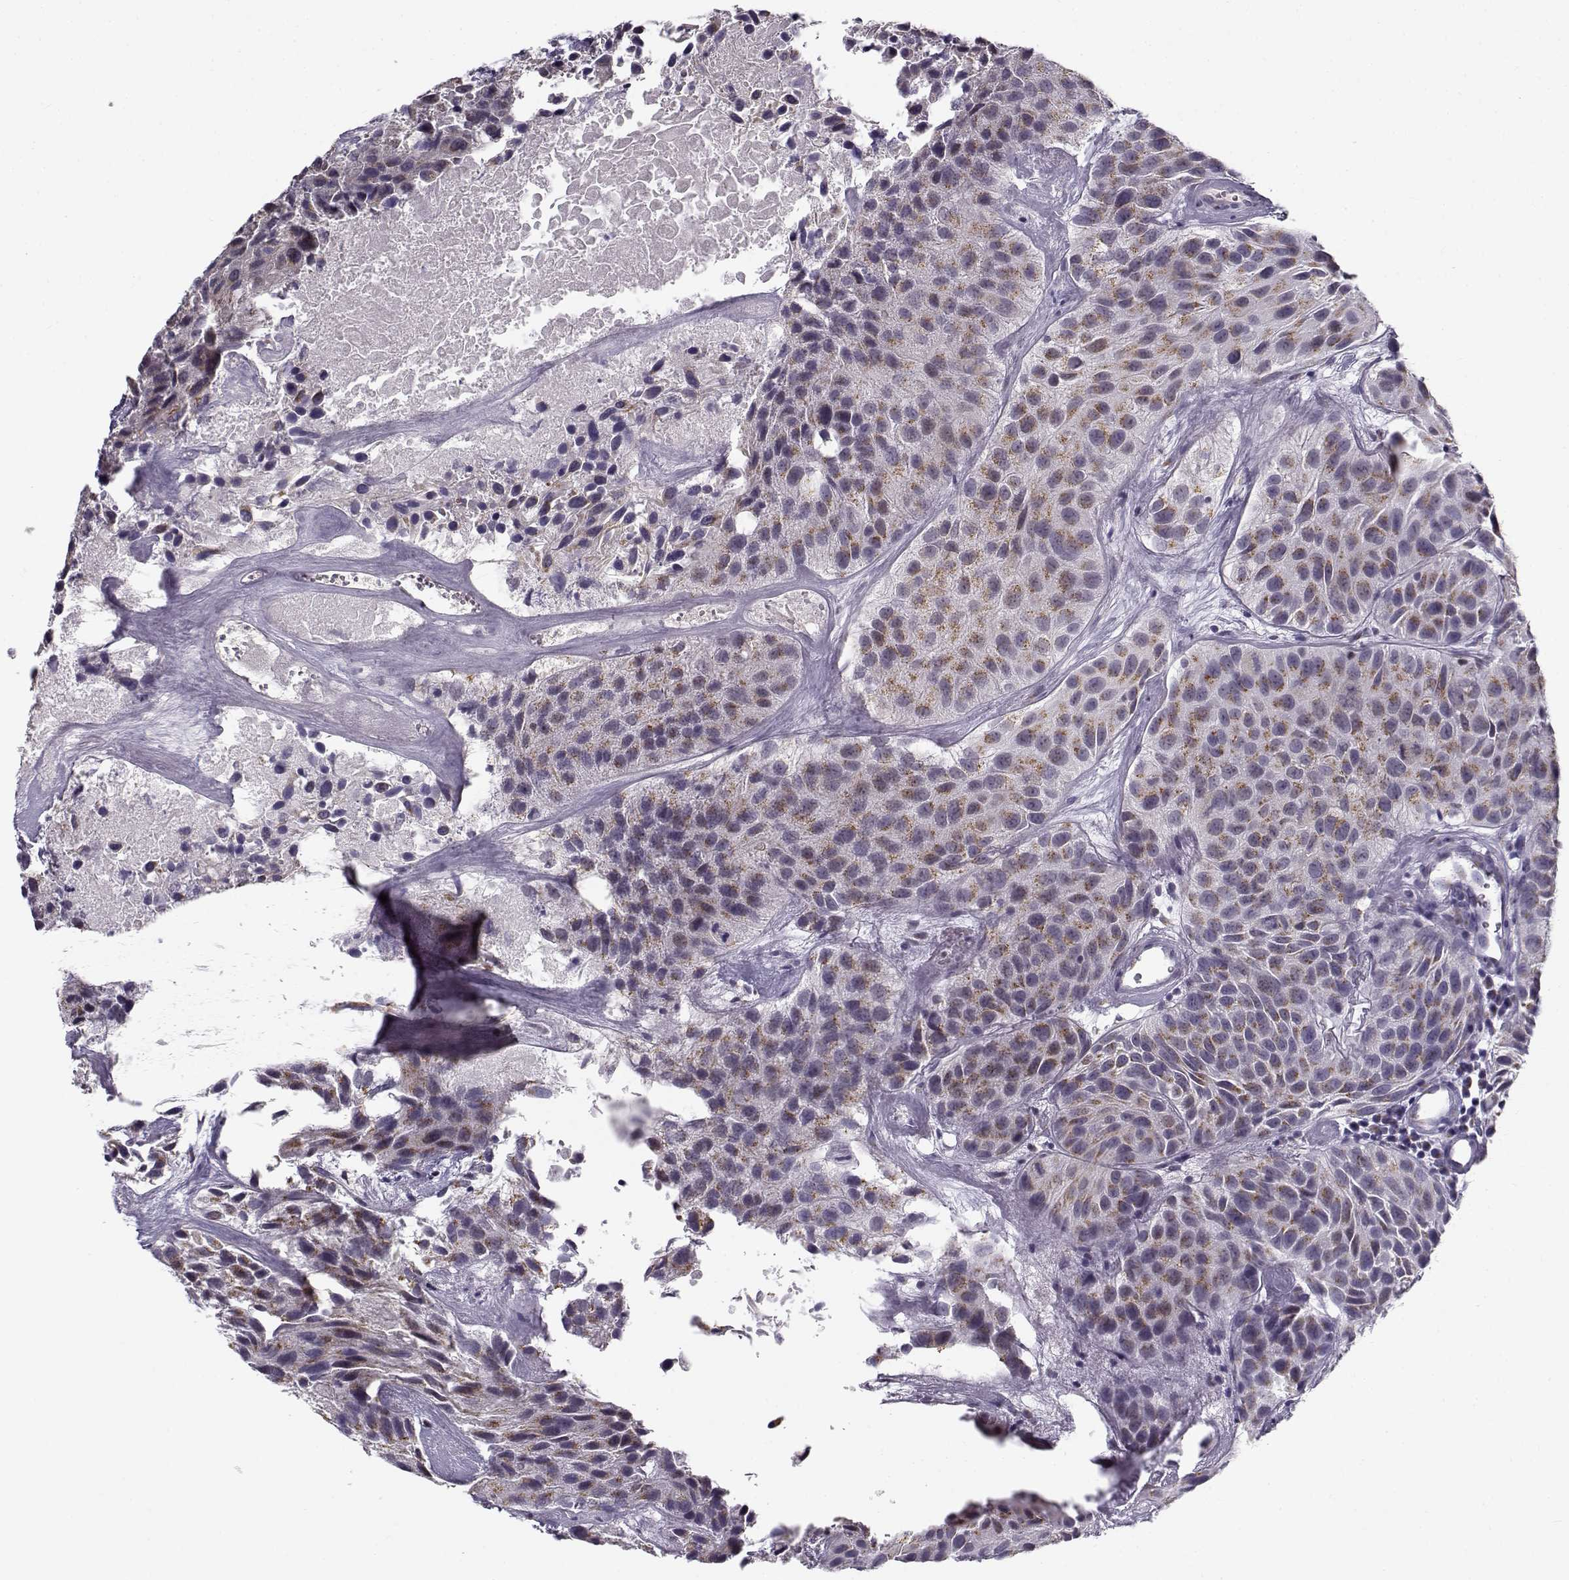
{"staining": {"intensity": "moderate", "quantity": ">75%", "location": "cytoplasmic/membranous"}, "tissue": "urothelial cancer", "cell_type": "Tumor cells", "image_type": "cancer", "snomed": [{"axis": "morphology", "description": "Urothelial carcinoma, Low grade"}, {"axis": "topography", "description": "Urinary bladder"}], "caption": "A medium amount of moderate cytoplasmic/membranous positivity is appreciated in approximately >75% of tumor cells in urothelial cancer tissue. Immunohistochemistry stains the protein of interest in brown and the nuclei are stained blue.", "gene": "SLC4A5", "patient": {"sex": "female", "age": 87}}